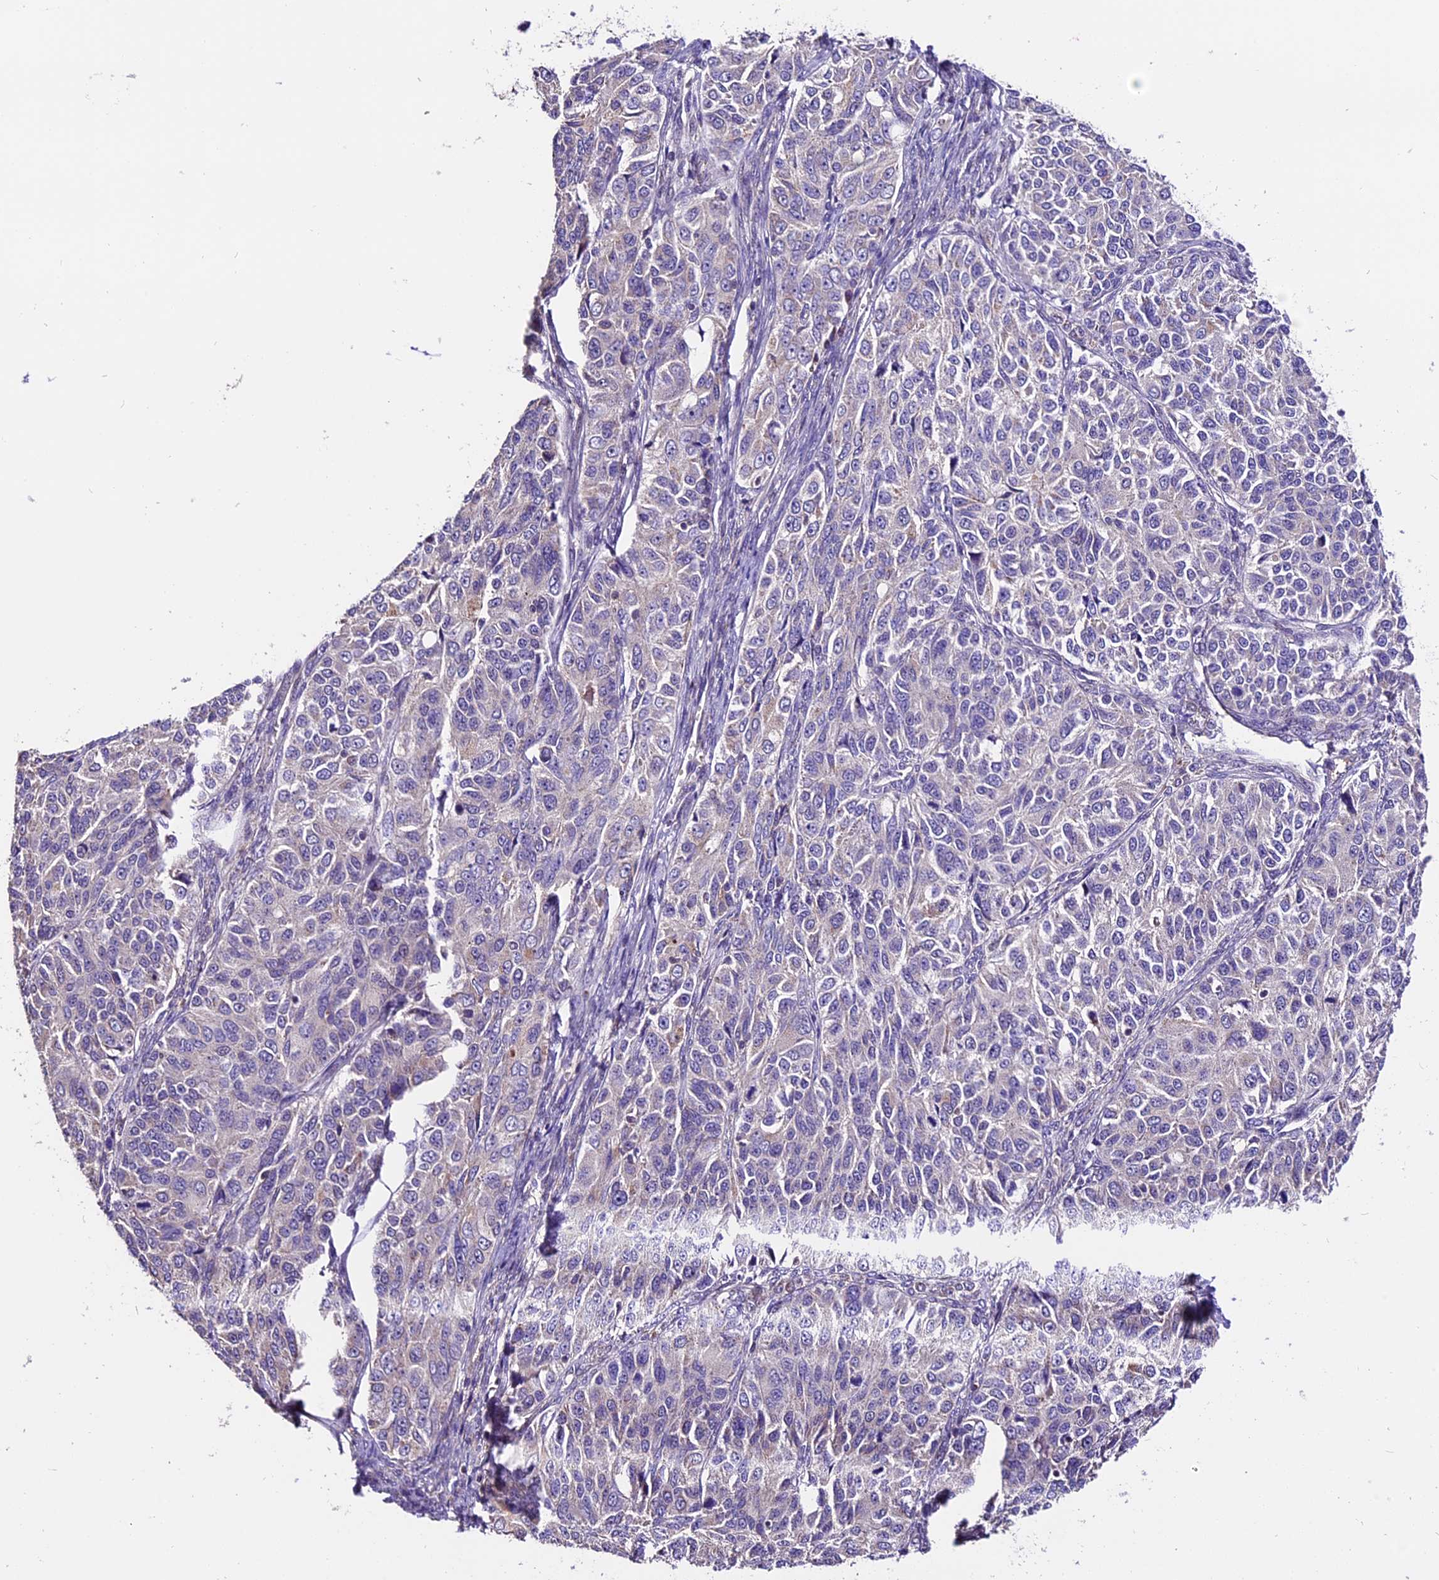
{"staining": {"intensity": "negative", "quantity": "none", "location": "none"}, "tissue": "ovarian cancer", "cell_type": "Tumor cells", "image_type": "cancer", "snomed": [{"axis": "morphology", "description": "Carcinoma, endometroid"}, {"axis": "topography", "description": "Ovary"}], "caption": "This is an immunohistochemistry (IHC) image of human ovarian cancer (endometroid carcinoma). There is no expression in tumor cells.", "gene": "DDX28", "patient": {"sex": "female", "age": 51}}